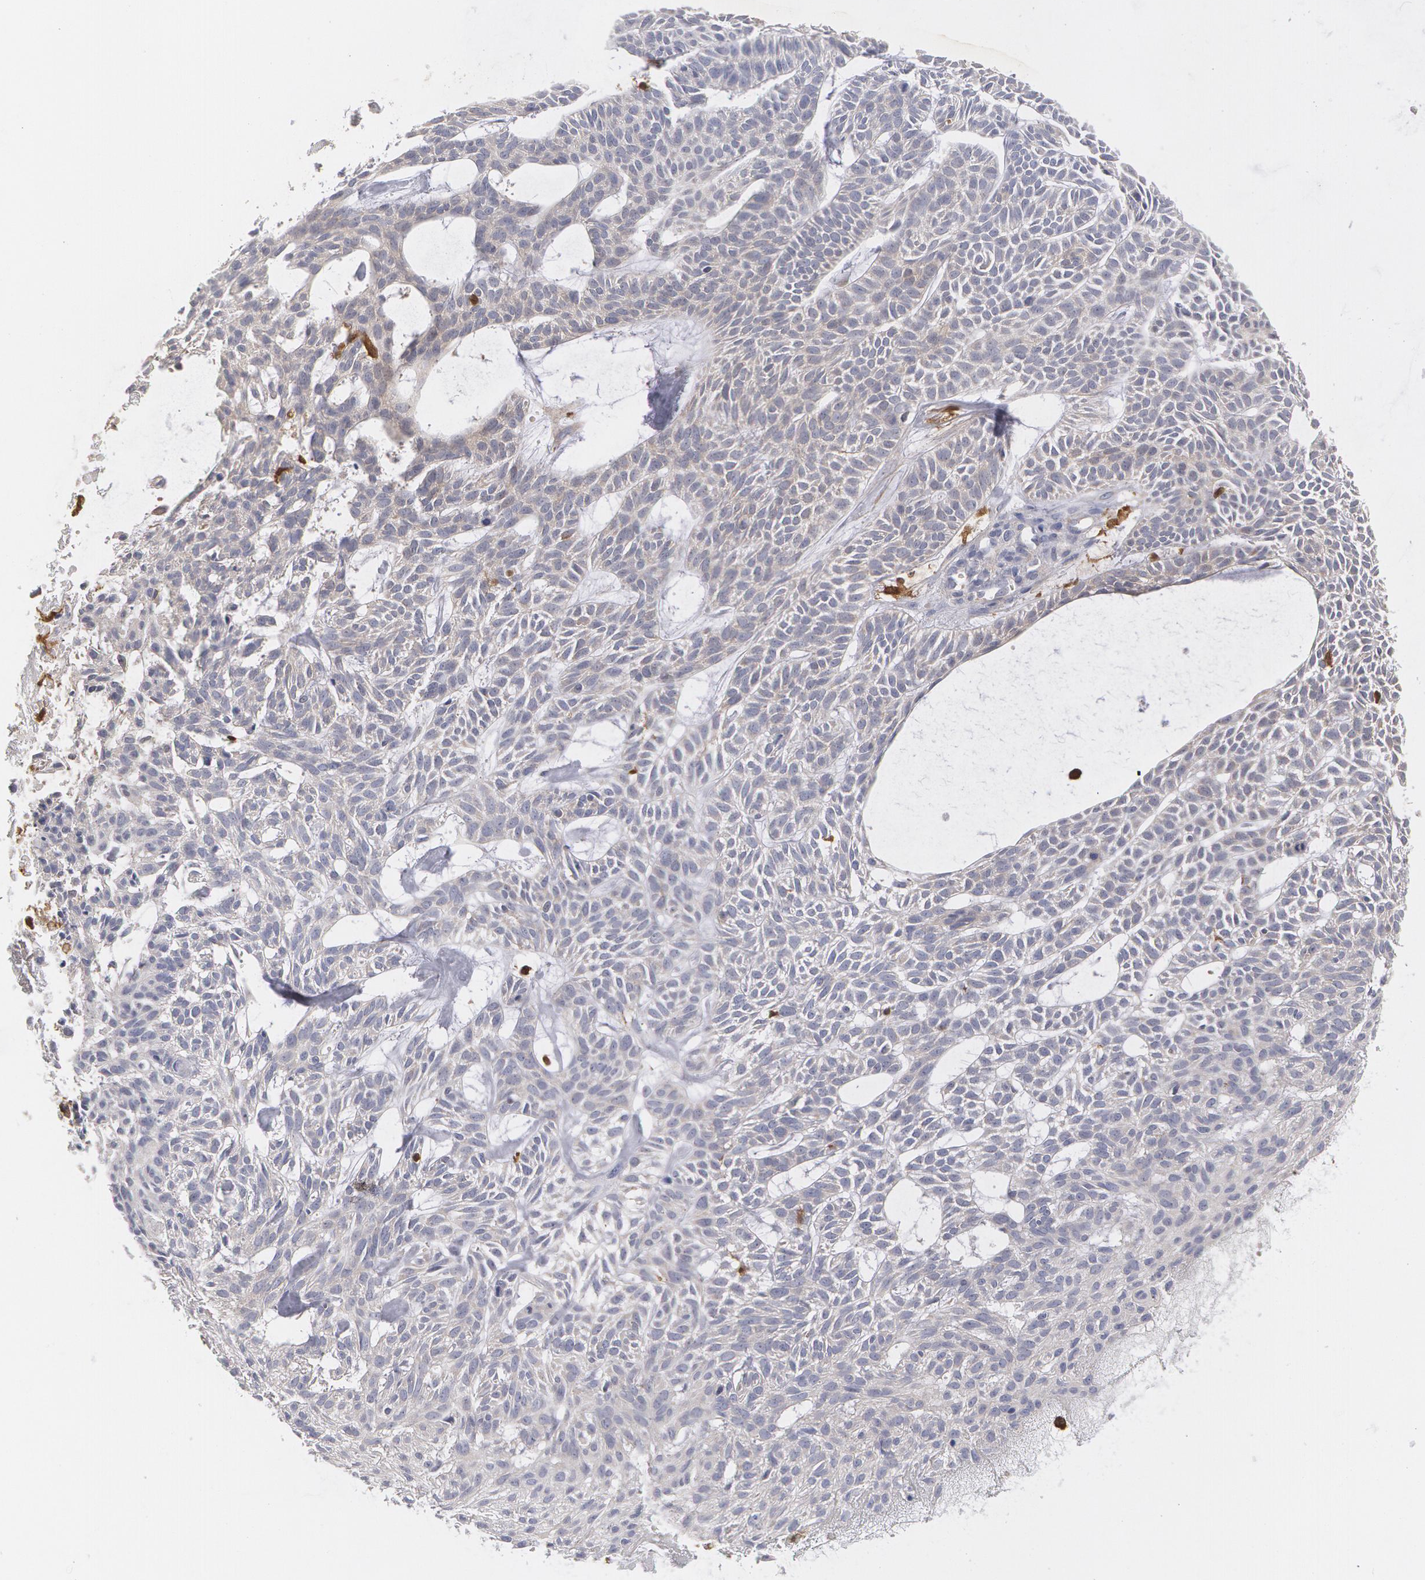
{"staining": {"intensity": "negative", "quantity": "none", "location": "none"}, "tissue": "skin cancer", "cell_type": "Tumor cells", "image_type": "cancer", "snomed": [{"axis": "morphology", "description": "Basal cell carcinoma"}, {"axis": "topography", "description": "Skin"}], "caption": "Immunohistochemistry (IHC) of basal cell carcinoma (skin) exhibits no staining in tumor cells.", "gene": "SYK", "patient": {"sex": "male", "age": 75}}